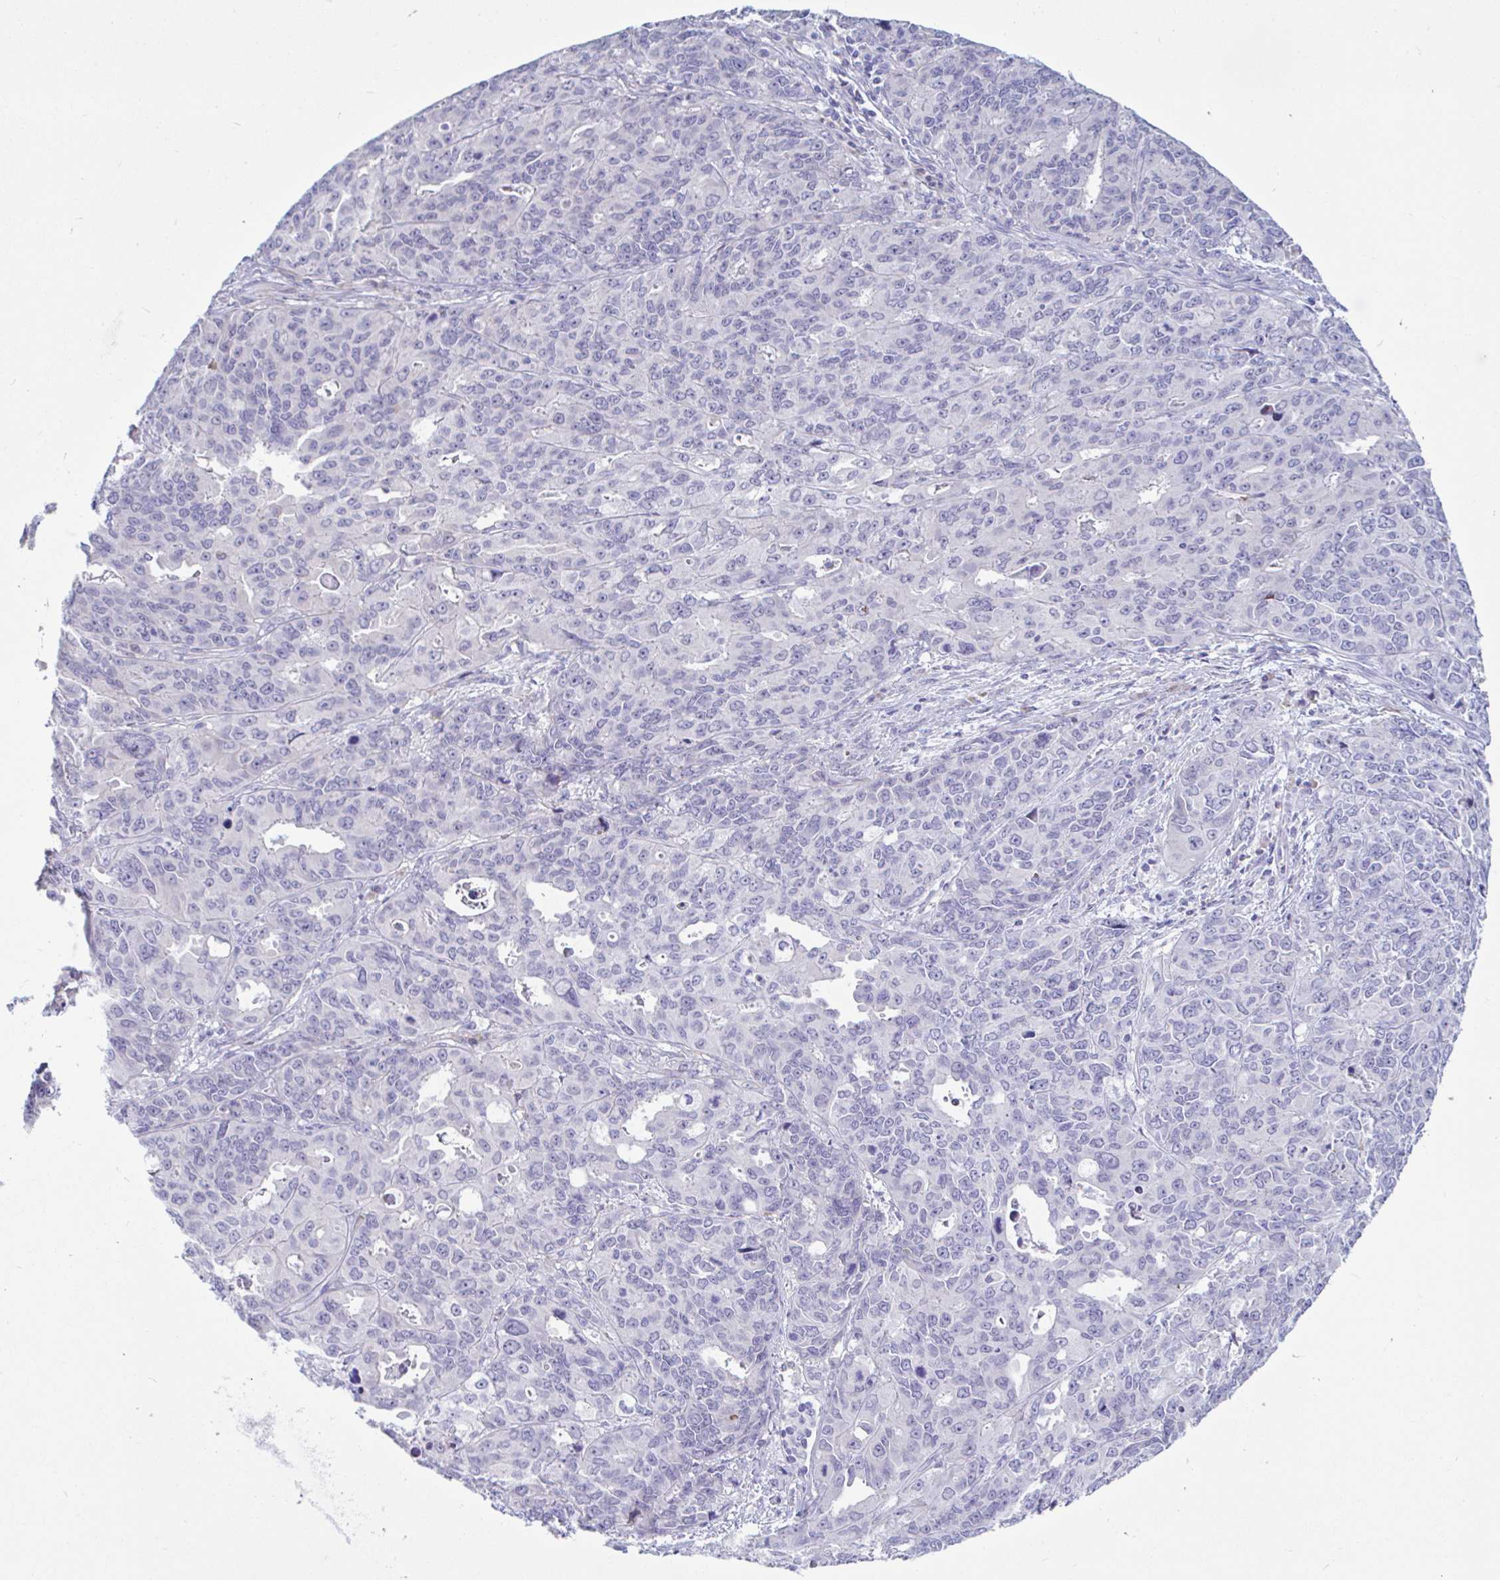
{"staining": {"intensity": "negative", "quantity": "none", "location": "none"}, "tissue": "endometrial cancer", "cell_type": "Tumor cells", "image_type": "cancer", "snomed": [{"axis": "morphology", "description": "Adenocarcinoma, NOS"}, {"axis": "topography", "description": "Uterus"}], "caption": "High power microscopy micrograph of an immunohistochemistry (IHC) micrograph of endometrial adenocarcinoma, revealing no significant staining in tumor cells.", "gene": "NBPF3", "patient": {"sex": "female", "age": 79}}